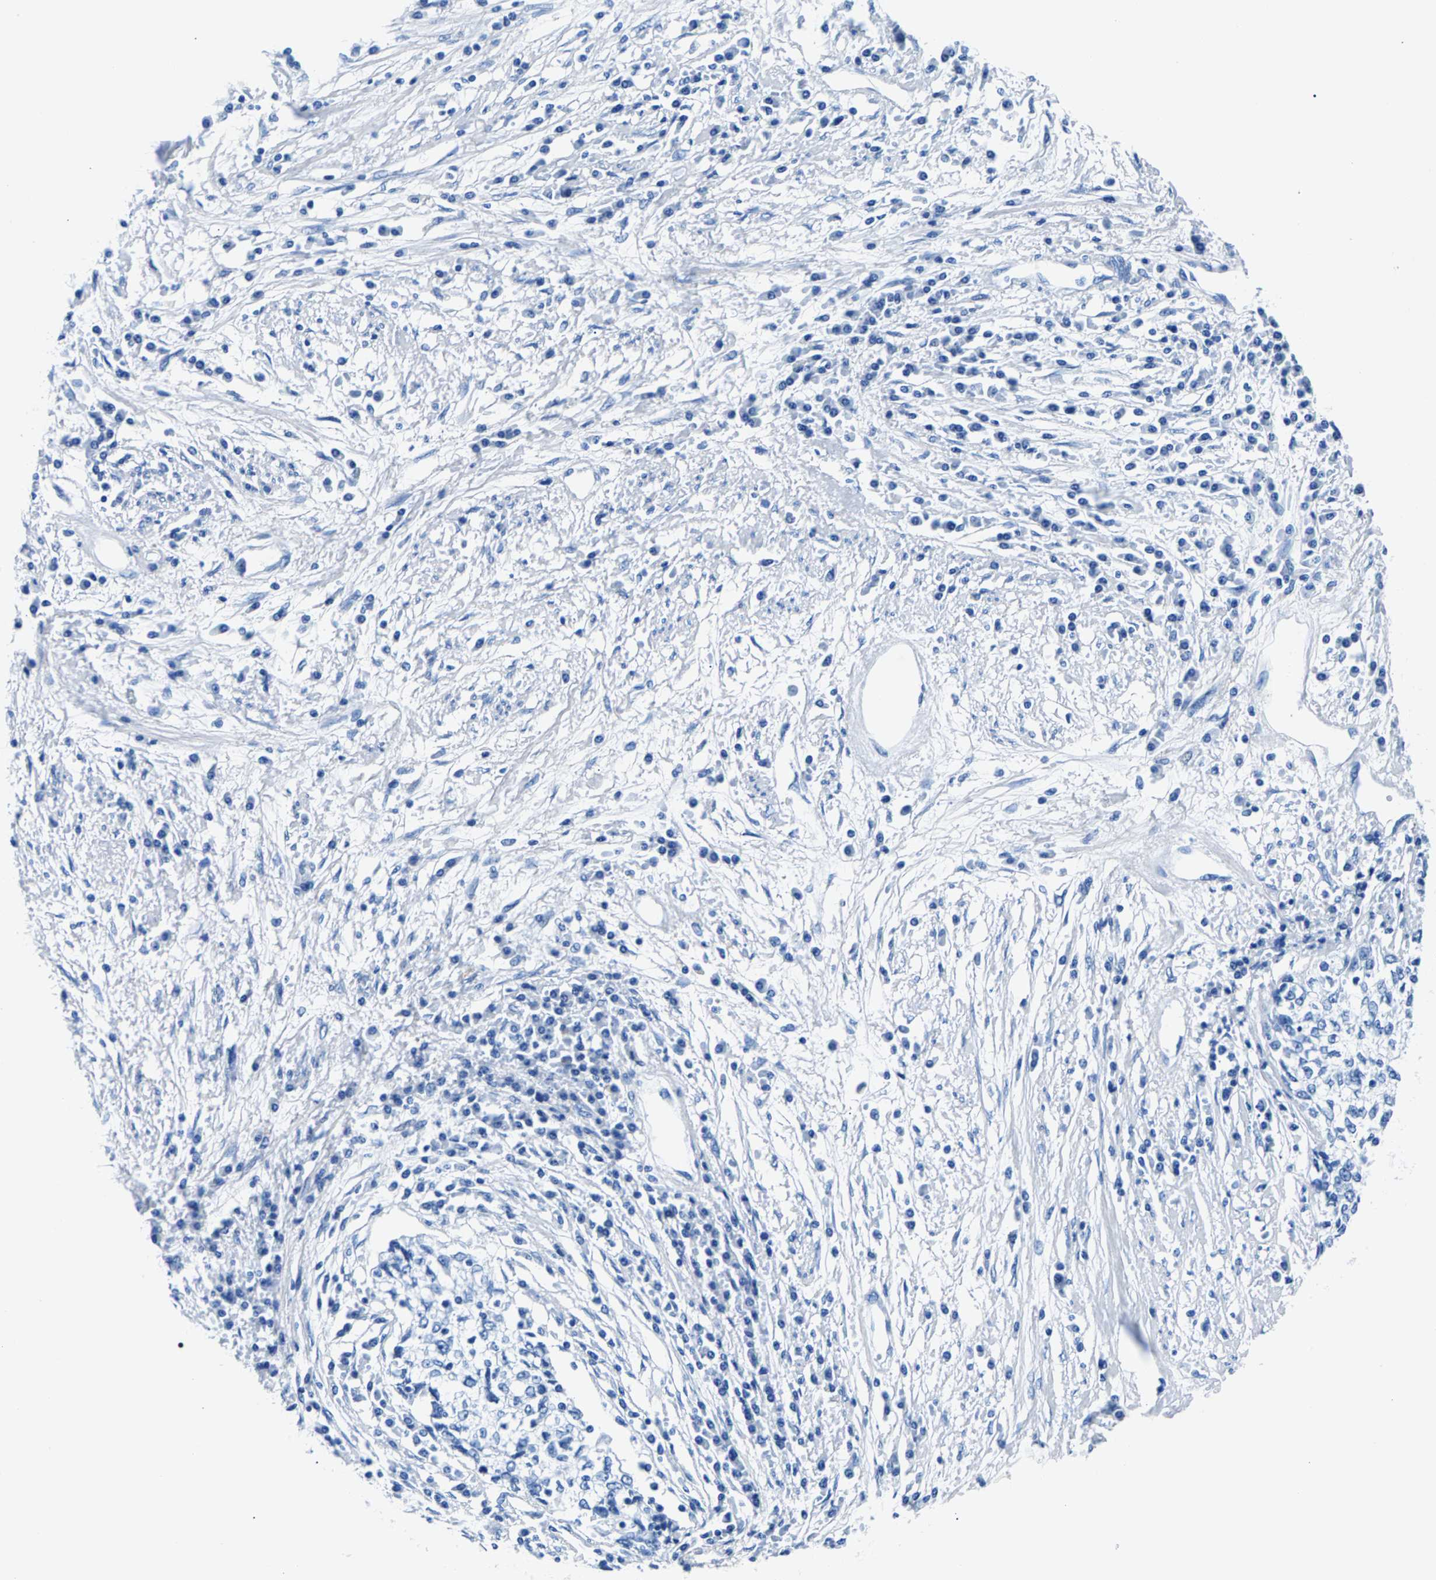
{"staining": {"intensity": "moderate", "quantity": "<25%", "location": "cytoplasmic/membranous"}, "tissue": "cervical cancer", "cell_type": "Tumor cells", "image_type": "cancer", "snomed": [{"axis": "morphology", "description": "Squamous cell carcinoma, NOS"}, {"axis": "topography", "description": "Cervix"}], "caption": "Human squamous cell carcinoma (cervical) stained for a protein (brown) displays moderate cytoplasmic/membranous positive positivity in about <25% of tumor cells.", "gene": "CPS1", "patient": {"sex": "female", "age": 57}}